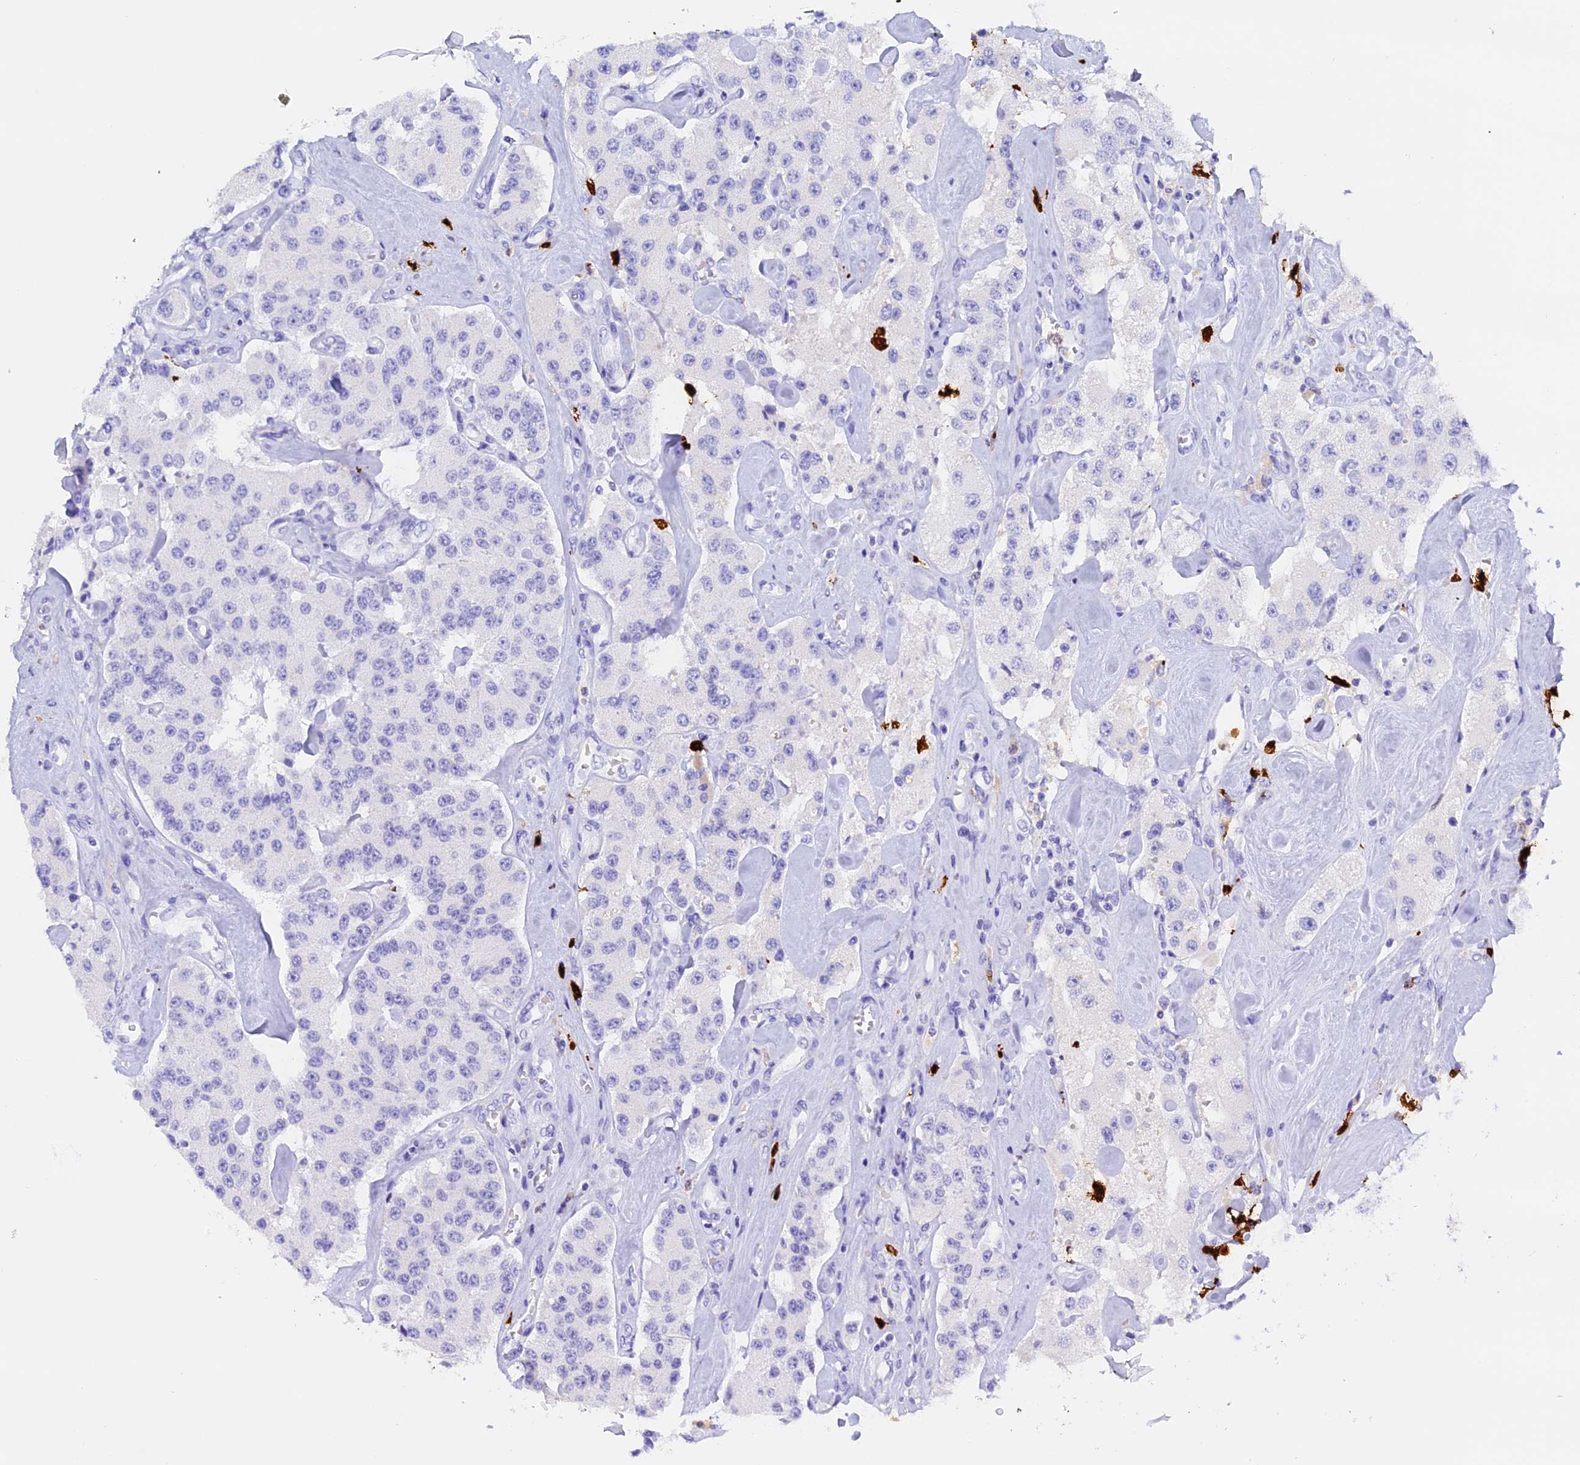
{"staining": {"intensity": "negative", "quantity": "none", "location": "none"}, "tissue": "carcinoid", "cell_type": "Tumor cells", "image_type": "cancer", "snomed": [{"axis": "morphology", "description": "Carcinoid, malignant, NOS"}, {"axis": "topography", "description": "Pancreas"}], "caption": "High magnification brightfield microscopy of carcinoid stained with DAB (3,3'-diaminobenzidine) (brown) and counterstained with hematoxylin (blue): tumor cells show no significant expression.", "gene": "CLC", "patient": {"sex": "male", "age": 41}}